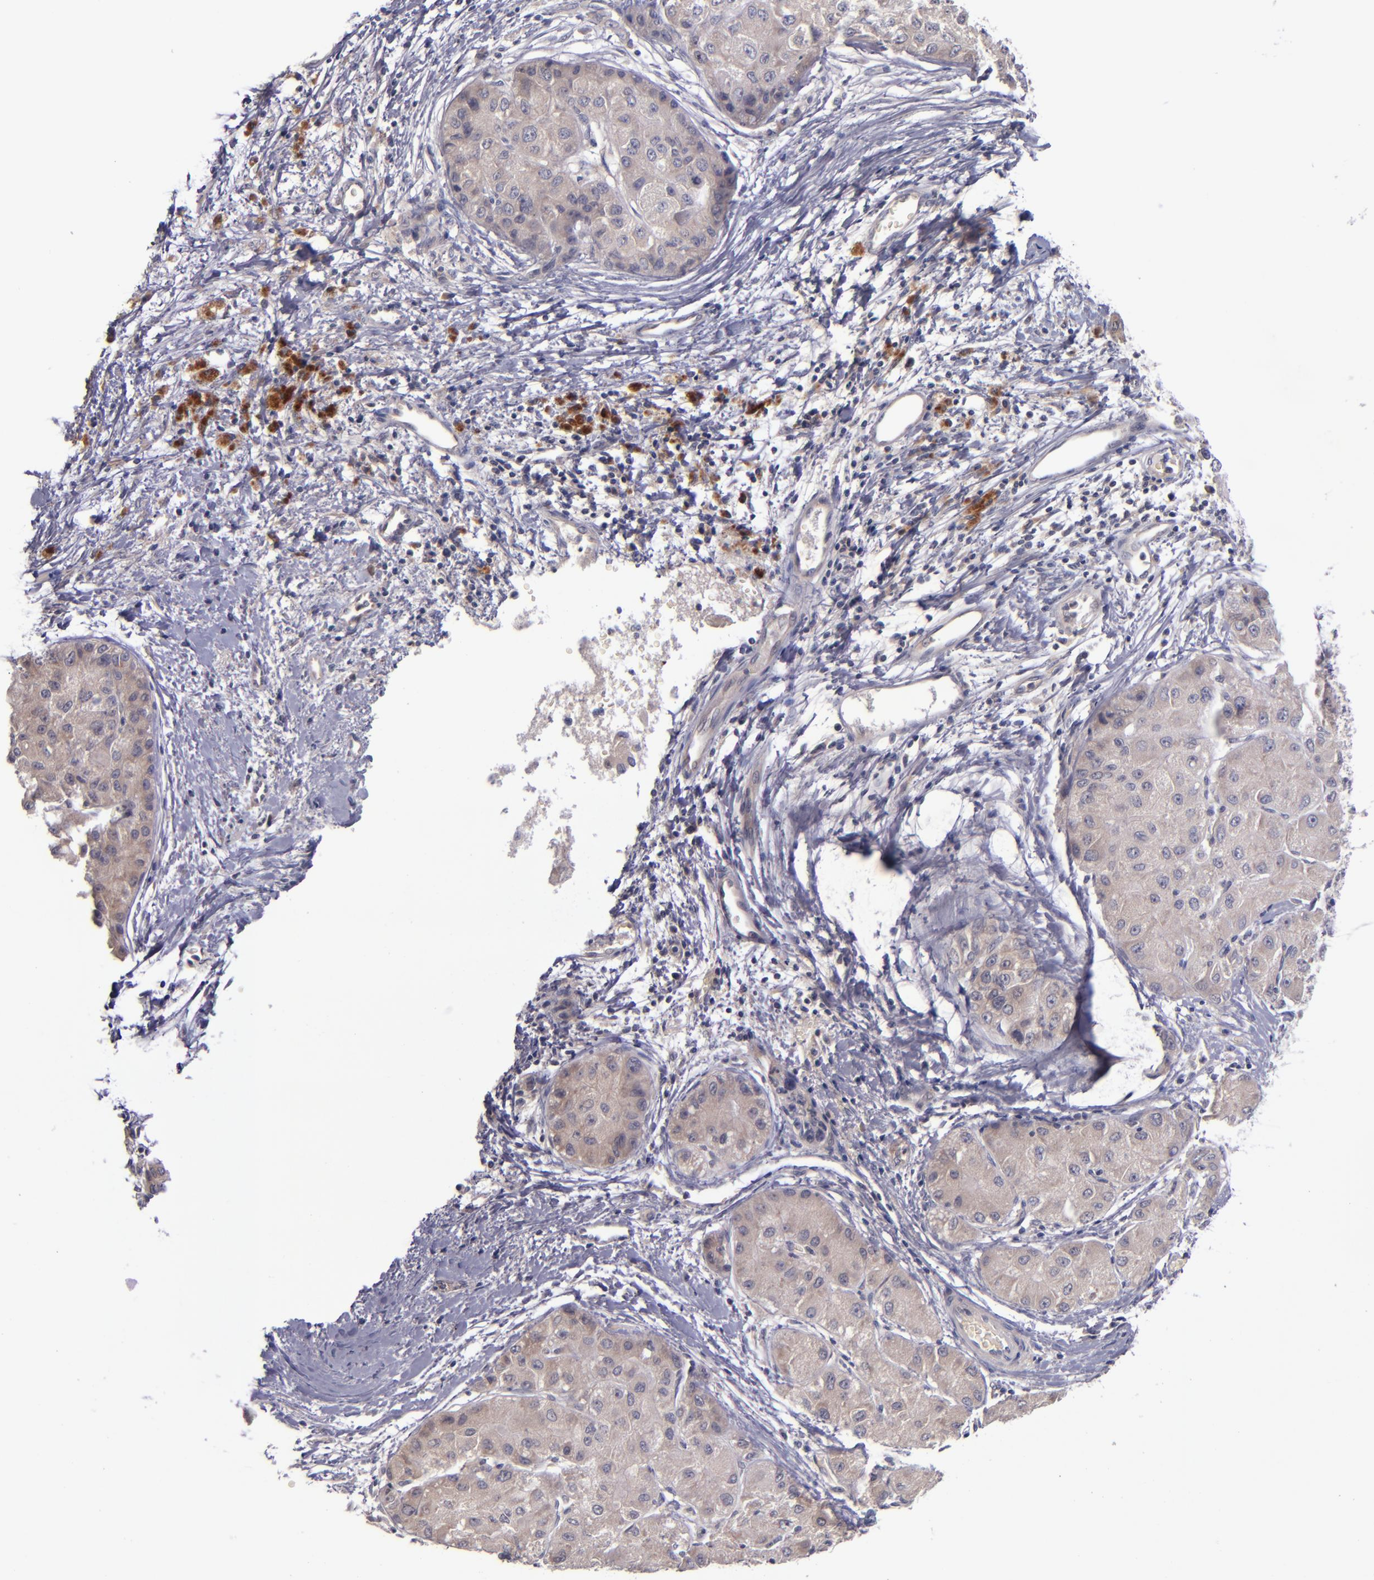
{"staining": {"intensity": "weak", "quantity": ">75%", "location": "cytoplasmic/membranous"}, "tissue": "liver cancer", "cell_type": "Tumor cells", "image_type": "cancer", "snomed": [{"axis": "morphology", "description": "Carcinoma, Hepatocellular, NOS"}, {"axis": "topography", "description": "Liver"}], "caption": "A micrograph showing weak cytoplasmic/membranous expression in approximately >75% of tumor cells in hepatocellular carcinoma (liver), as visualized by brown immunohistochemical staining.", "gene": "TSC2", "patient": {"sex": "male", "age": 80}}